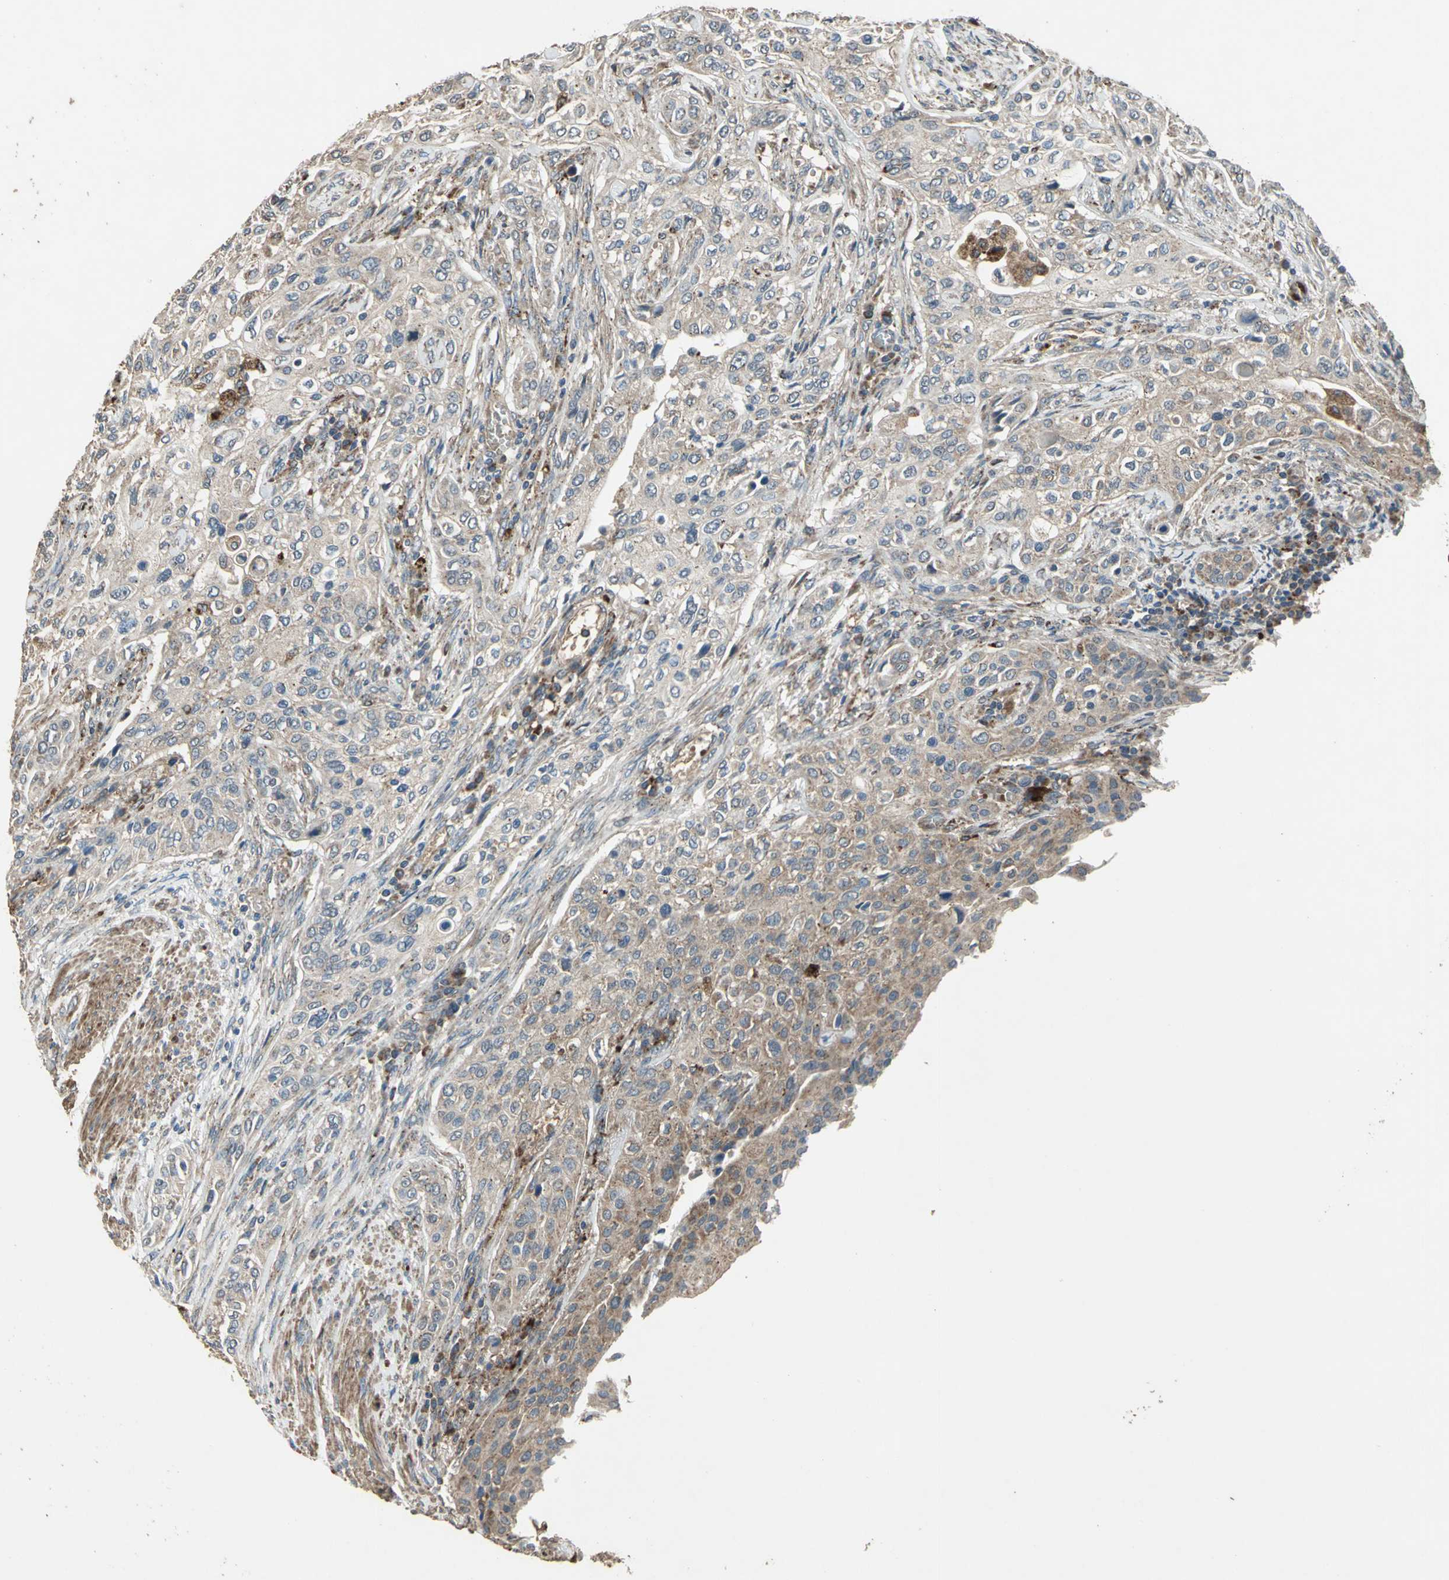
{"staining": {"intensity": "moderate", "quantity": ">75%", "location": "cytoplasmic/membranous"}, "tissue": "urothelial cancer", "cell_type": "Tumor cells", "image_type": "cancer", "snomed": [{"axis": "morphology", "description": "Urothelial carcinoma, High grade"}, {"axis": "topography", "description": "Urinary bladder"}], "caption": "A micrograph of urothelial cancer stained for a protein displays moderate cytoplasmic/membranous brown staining in tumor cells.", "gene": "POLRMT", "patient": {"sex": "male", "age": 74}}